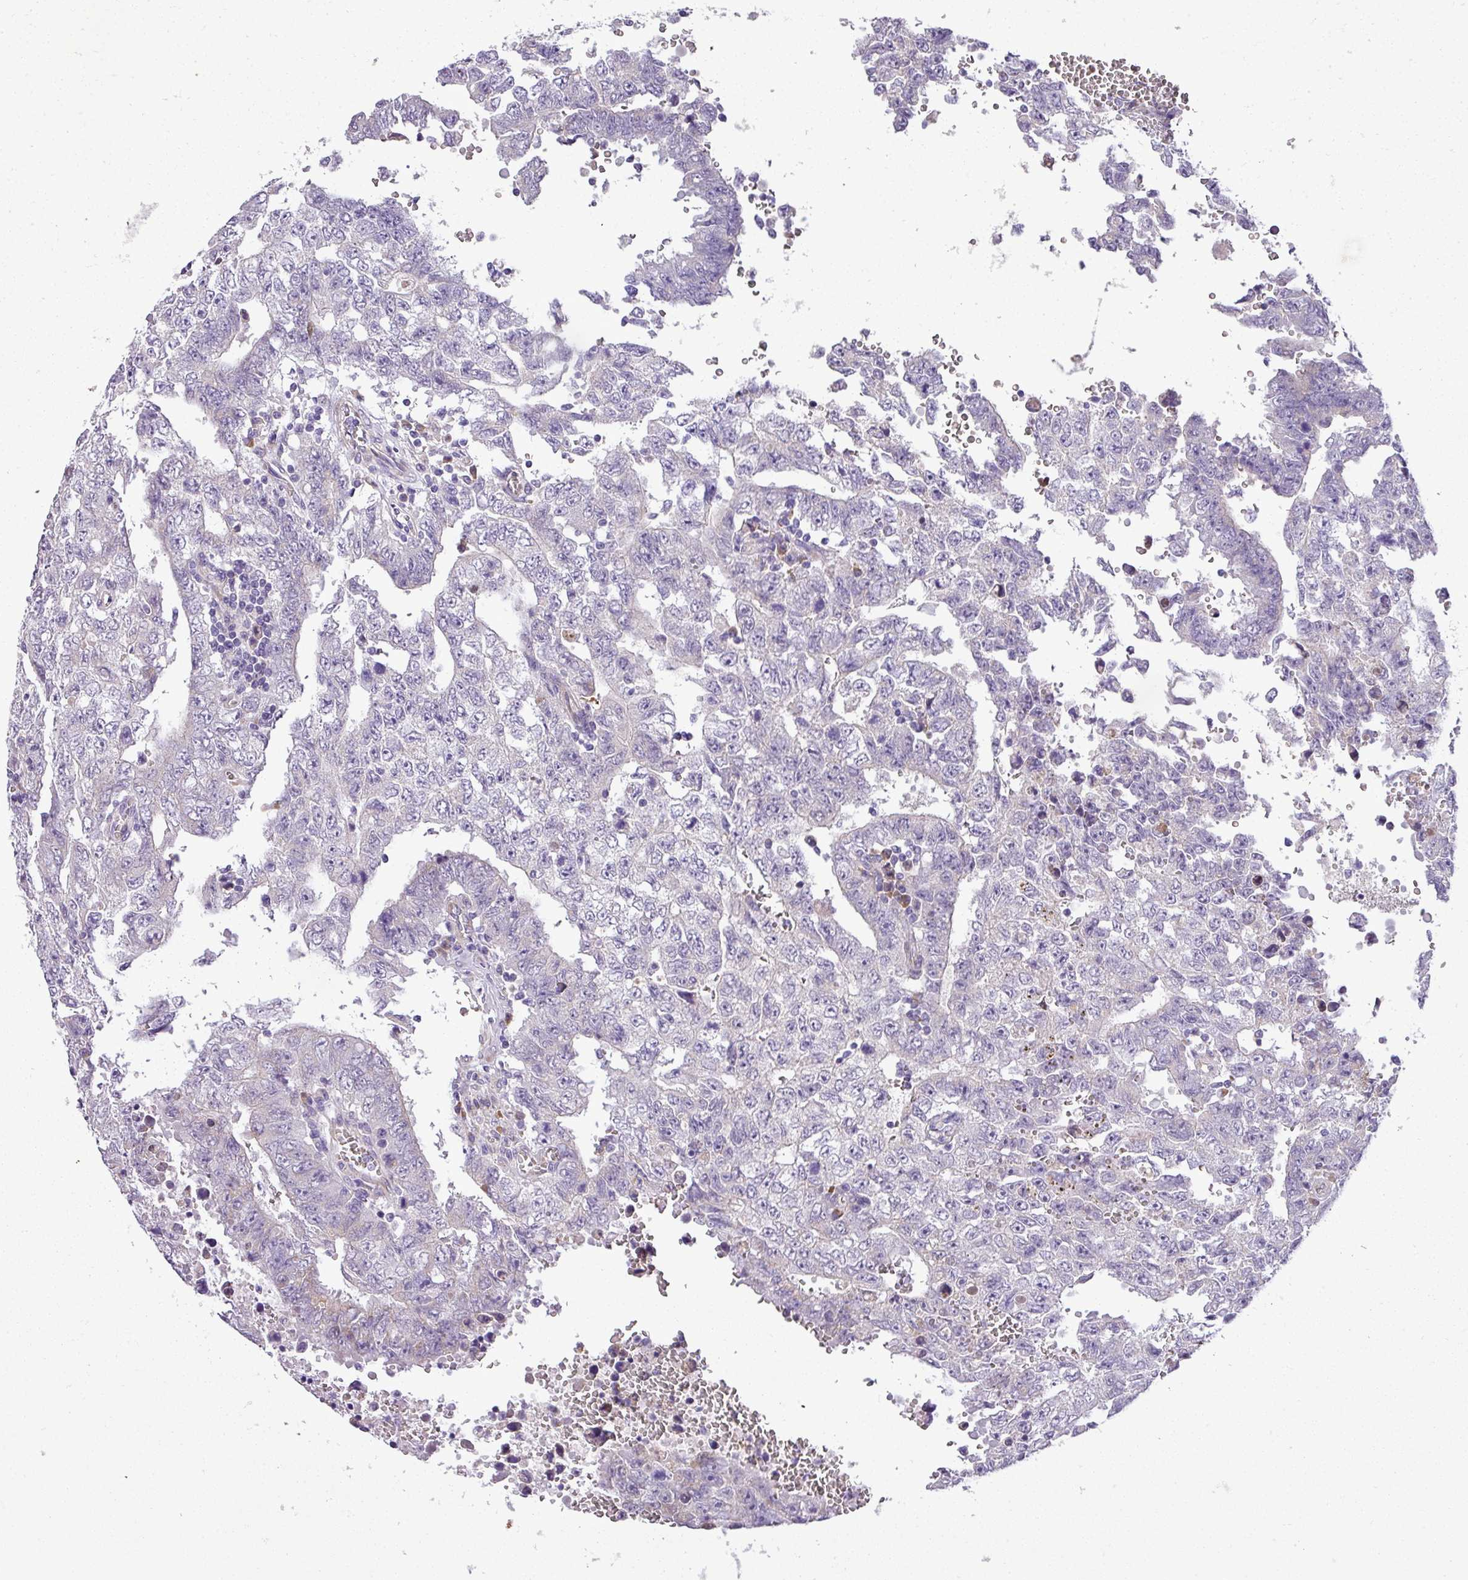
{"staining": {"intensity": "negative", "quantity": "none", "location": "none"}, "tissue": "testis cancer", "cell_type": "Tumor cells", "image_type": "cancer", "snomed": [{"axis": "morphology", "description": "Carcinoma, Embryonal, NOS"}, {"axis": "topography", "description": "Testis"}], "caption": "Immunohistochemical staining of testis embryonal carcinoma shows no significant expression in tumor cells.", "gene": "MOCS3", "patient": {"sex": "male", "age": 26}}